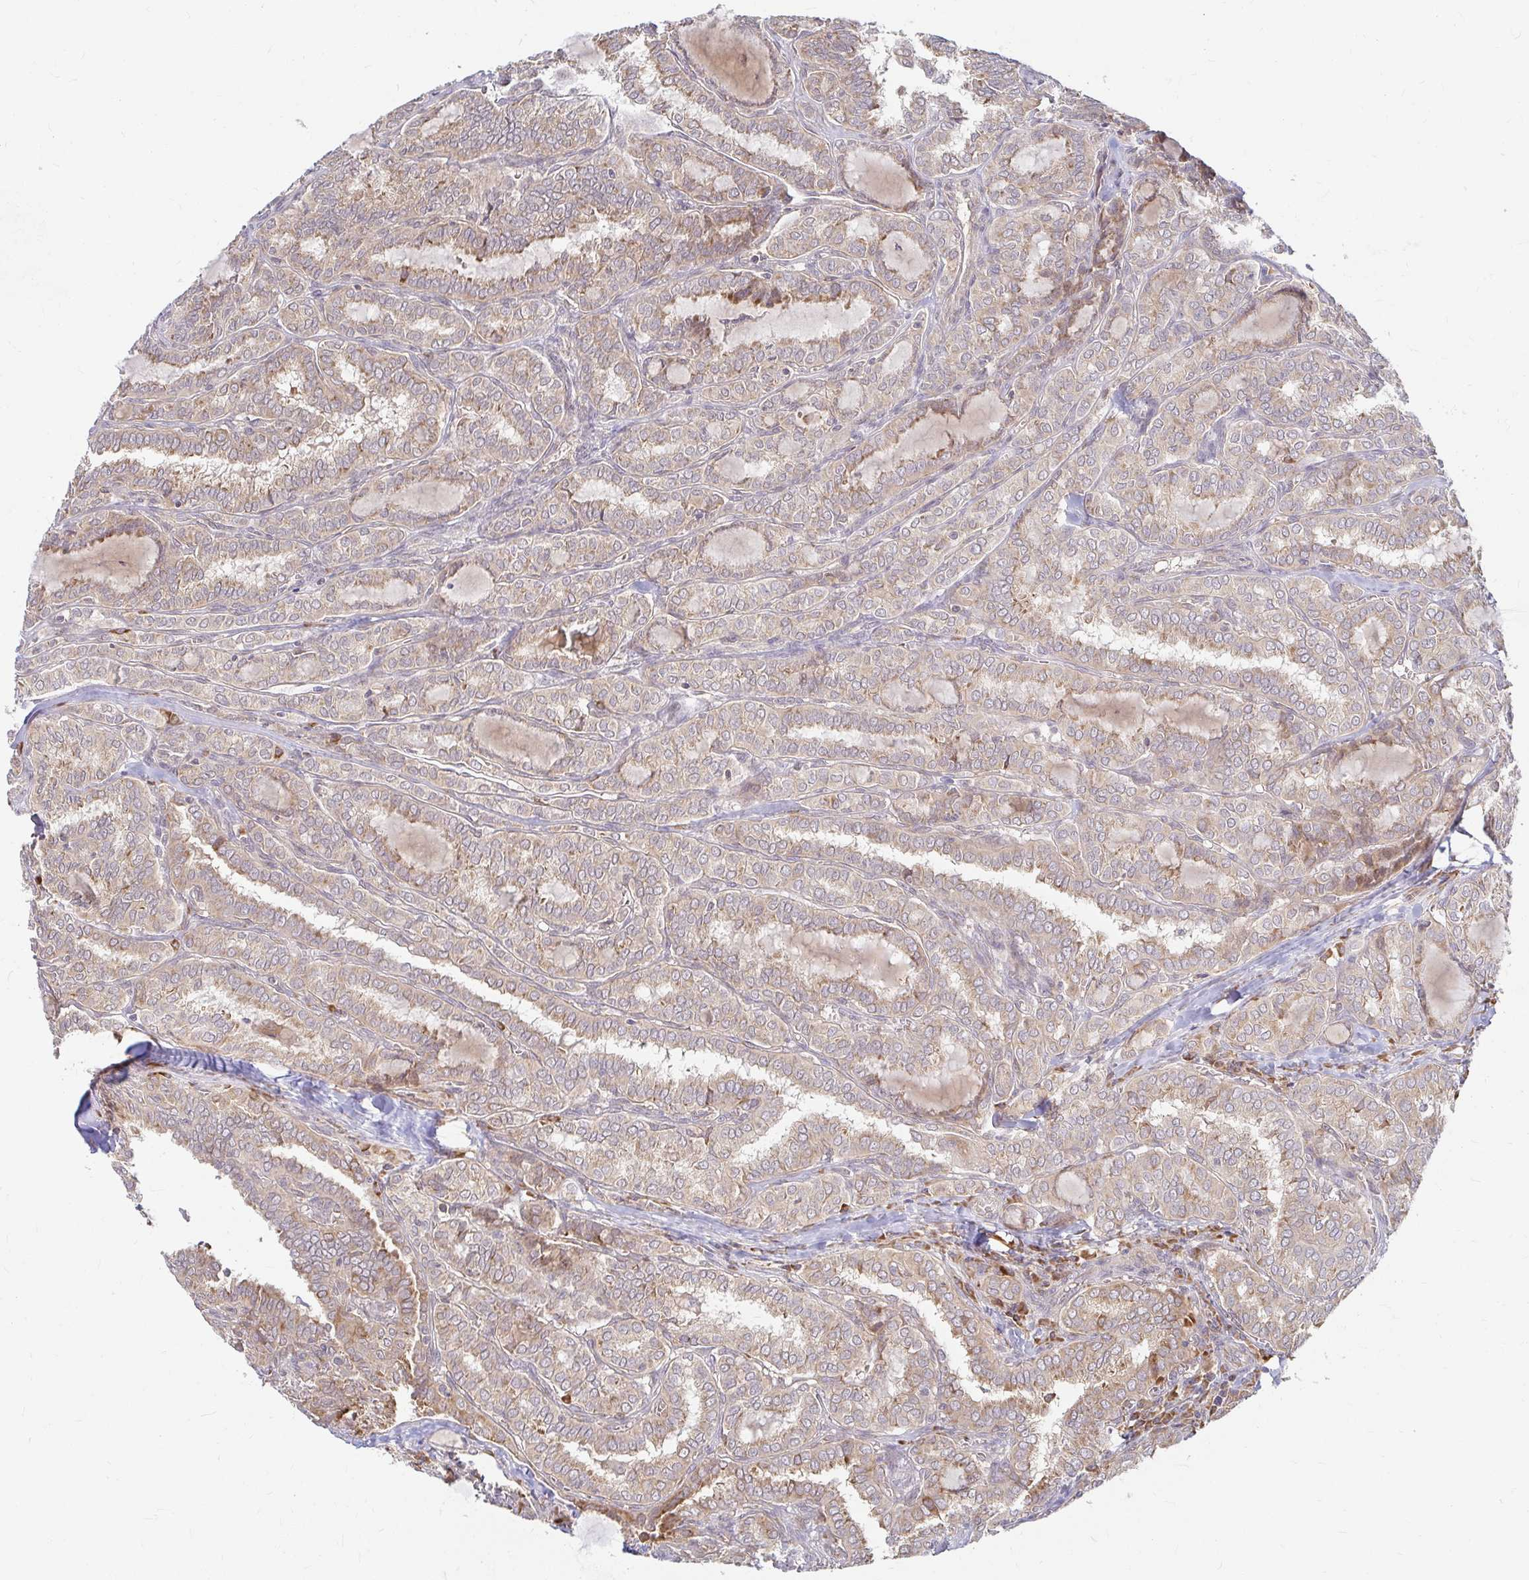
{"staining": {"intensity": "weak", "quantity": "25%-75%", "location": "cytoplasmic/membranous"}, "tissue": "thyroid cancer", "cell_type": "Tumor cells", "image_type": "cancer", "snomed": [{"axis": "morphology", "description": "Papillary adenocarcinoma, NOS"}, {"axis": "topography", "description": "Thyroid gland"}], "caption": "This micrograph reveals IHC staining of thyroid papillary adenocarcinoma, with low weak cytoplasmic/membranous expression in about 25%-75% of tumor cells.", "gene": "CAST", "patient": {"sex": "female", "age": 30}}